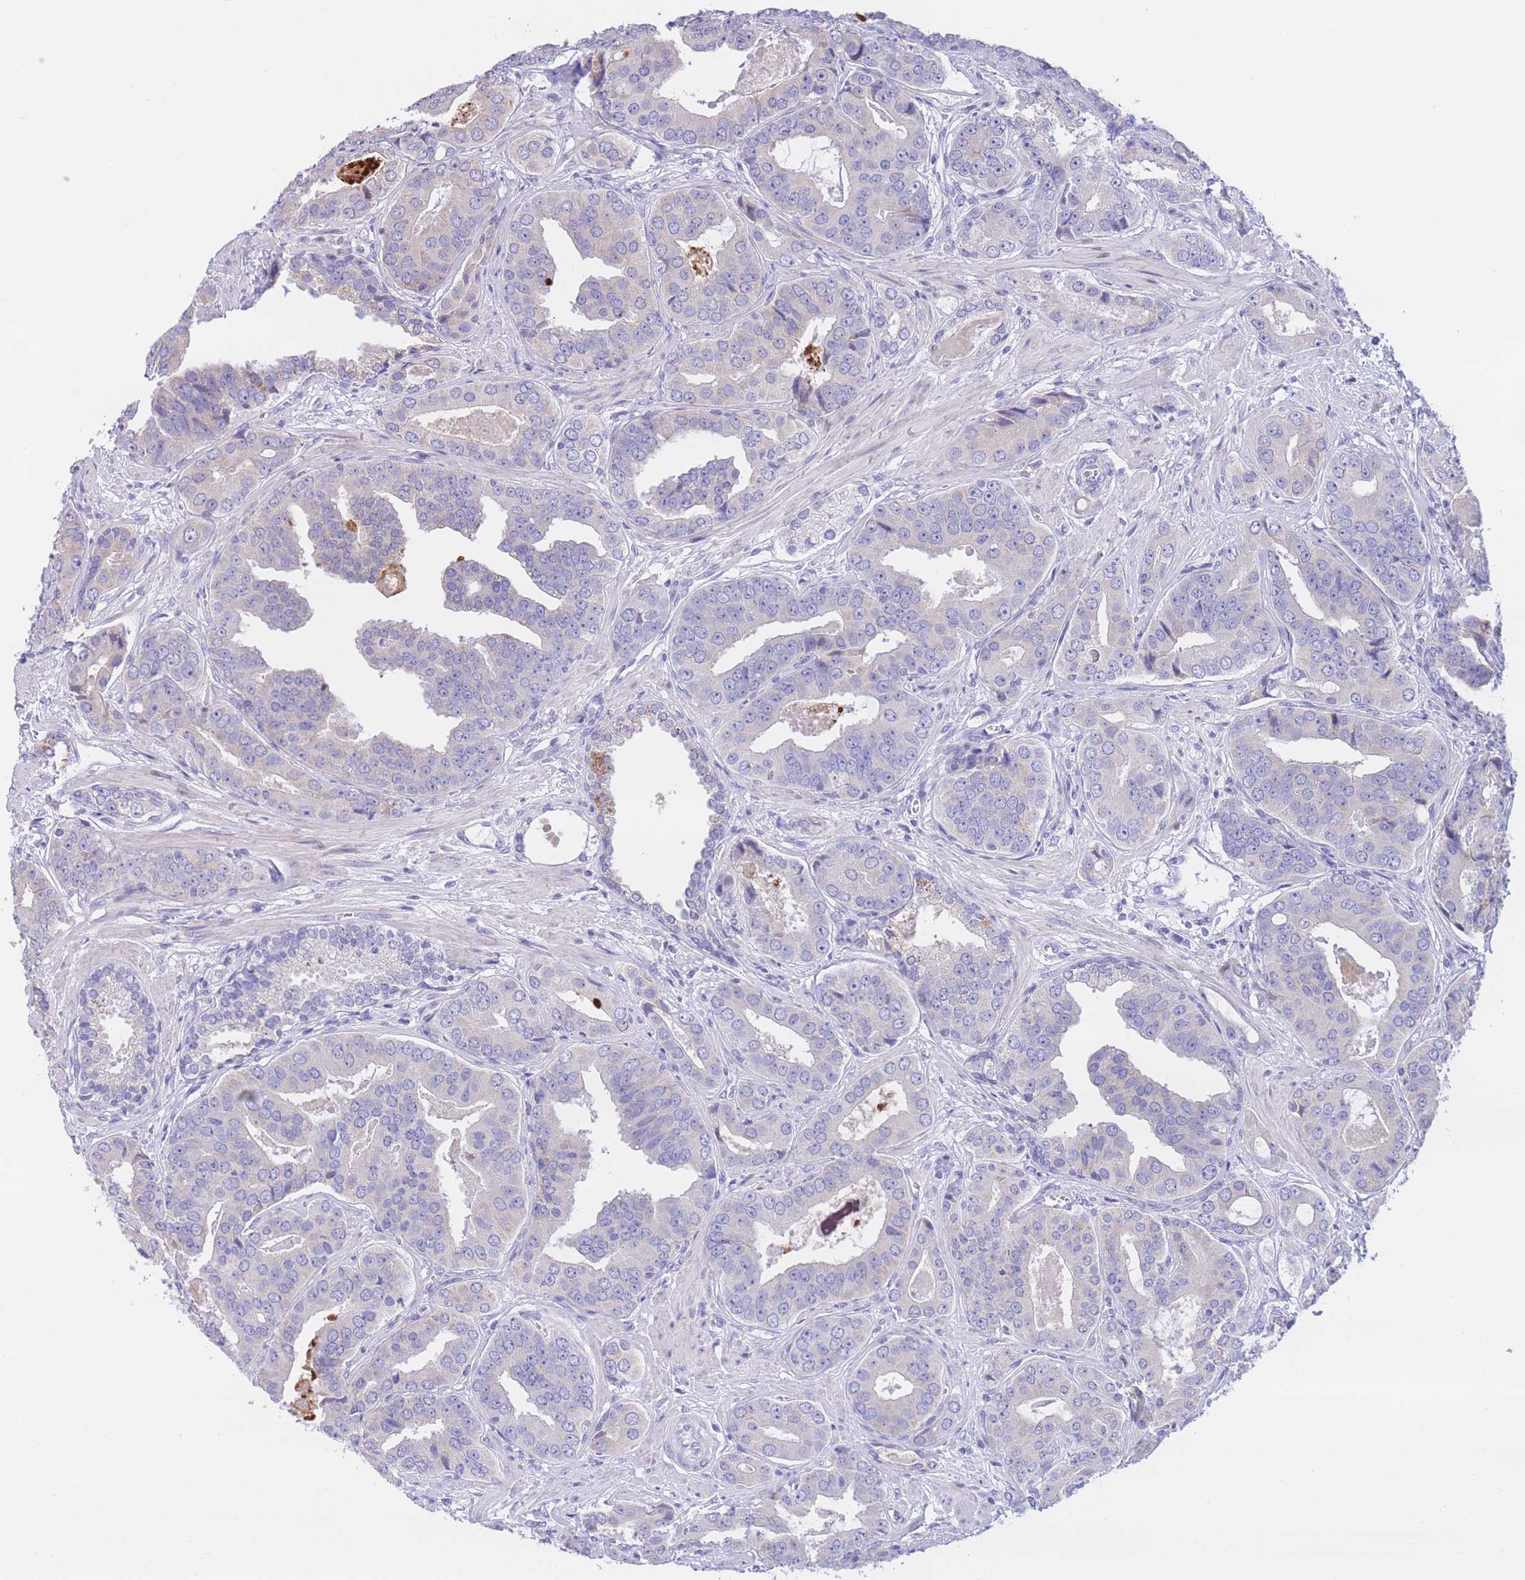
{"staining": {"intensity": "negative", "quantity": "none", "location": "none"}, "tissue": "prostate cancer", "cell_type": "Tumor cells", "image_type": "cancer", "snomed": [{"axis": "morphology", "description": "Adenocarcinoma, High grade"}, {"axis": "topography", "description": "Prostate"}], "caption": "There is no significant staining in tumor cells of high-grade adenocarcinoma (prostate).", "gene": "RPL39L", "patient": {"sex": "male", "age": 71}}